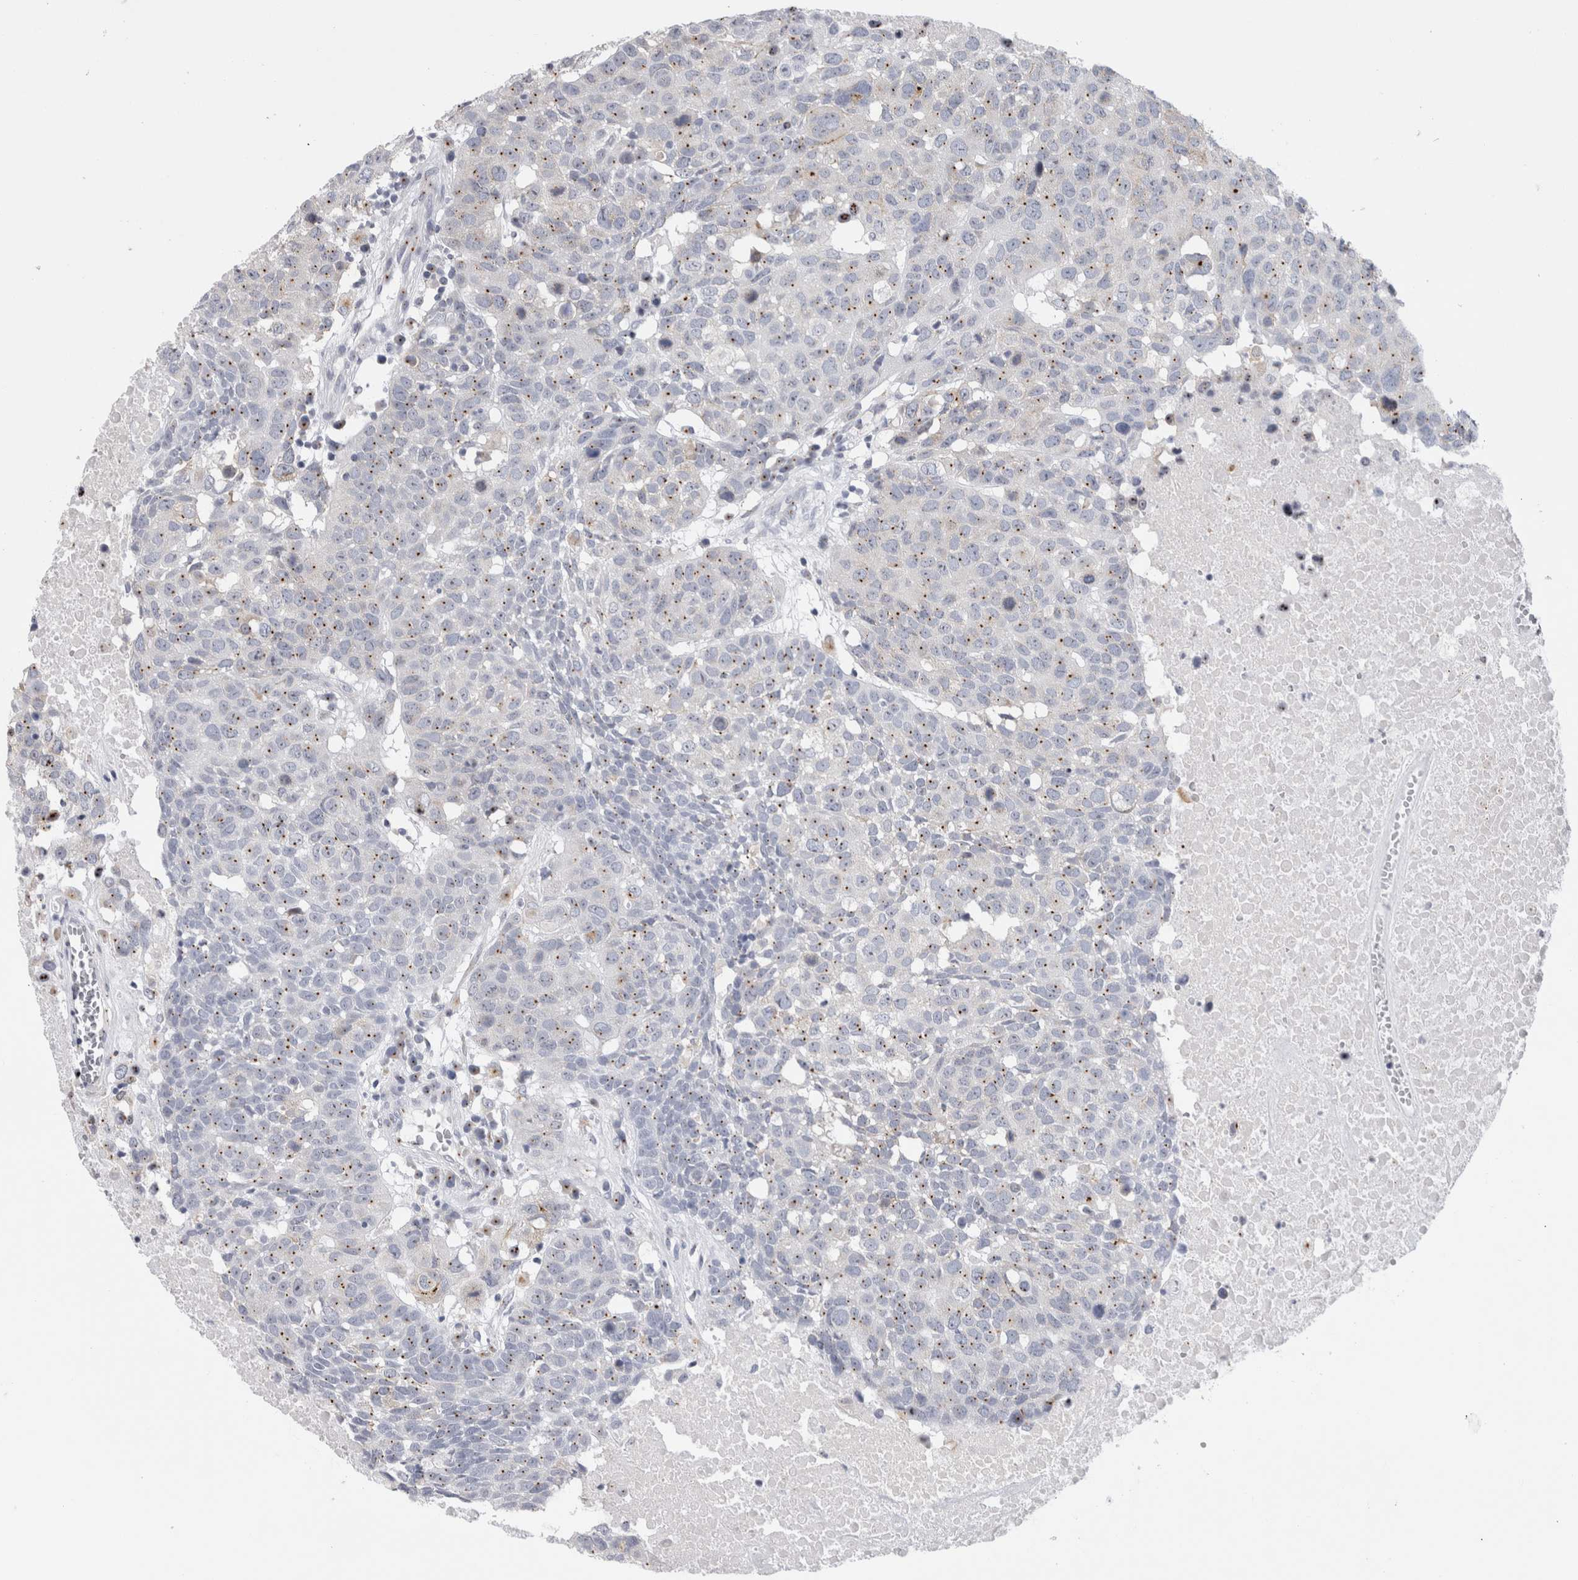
{"staining": {"intensity": "negative", "quantity": "none", "location": "none"}, "tissue": "head and neck cancer", "cell_type": "Tumor cells", "image_type": "cancer", "snomed": [{"axis": "morphology", "description": "Squamous cell carcinoma, NOS"}, {"axis": "topography", "description": "Head-Neck"}], "caption": "A histopathology image of head and neck squamous cell carcinoma stained for a protein displays no brown staining in tumor cells. (DAB (3,3'-diaminobenzidine) immunohistochemistry with hematoxylin counter stain).", "gene": "AKAP9", "patient": {"sex": "male", "age": 66}}